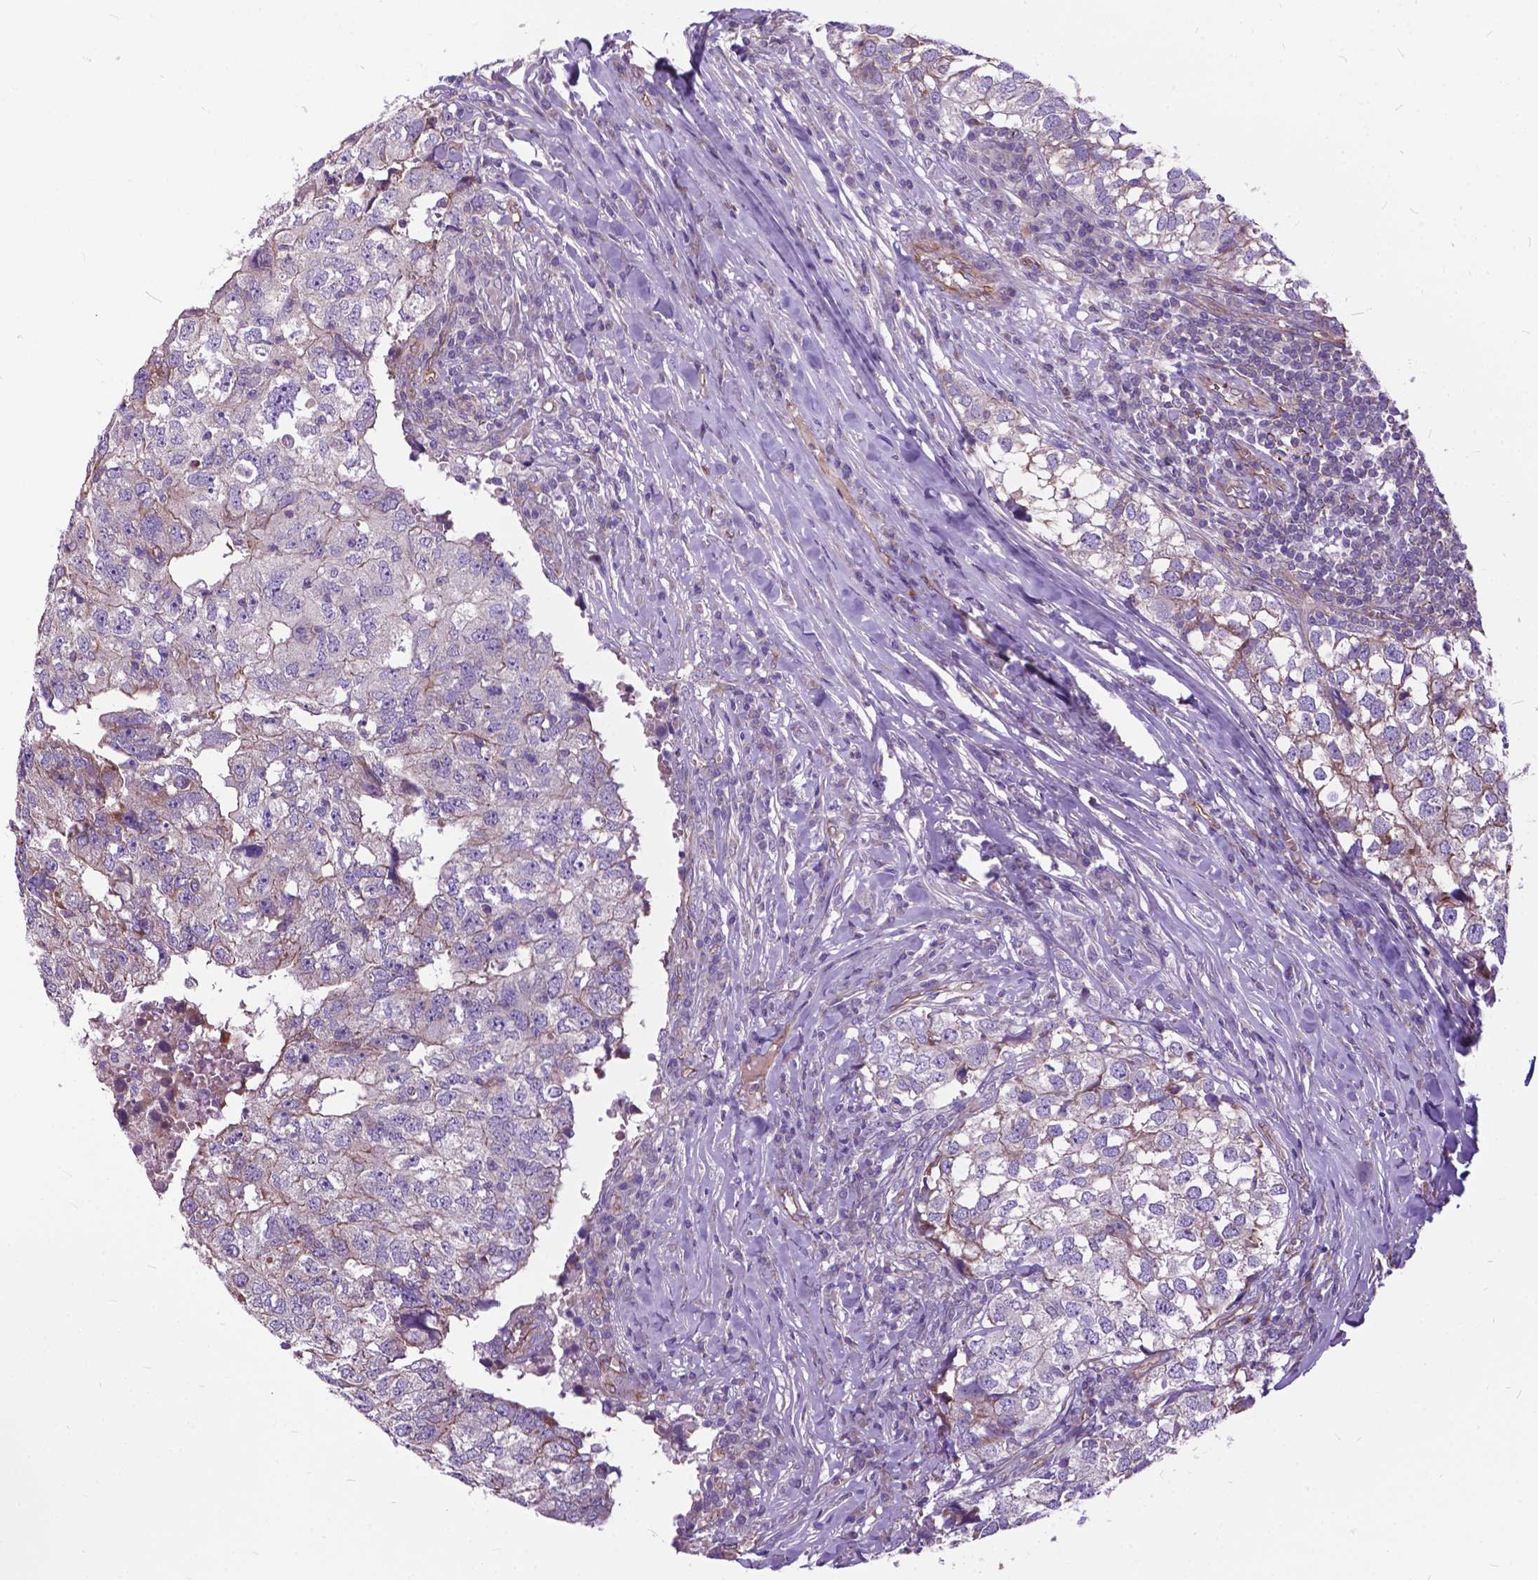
{"staining": {"intensity": "weak", "quantity": "<25%", "location": "cytoplasmic/membranous"}, "tissue": "breast cancer", "cell_type": "Tumor cells", "image_type": "cancer", "snomed": [{"axis": "morphology", "description": "Duct carcinoma"}, {"axis": "topography", "description": "Breast"}], "caption": "Immunohistochemistry histopathology image of neoplastic tissue: invasive ductal carcinoma (breast) stained with DAB exhibits no significant protein positivity in tumor cells.", "gene": "FLT4", "patient": {"sex": "female", "age": 30}}